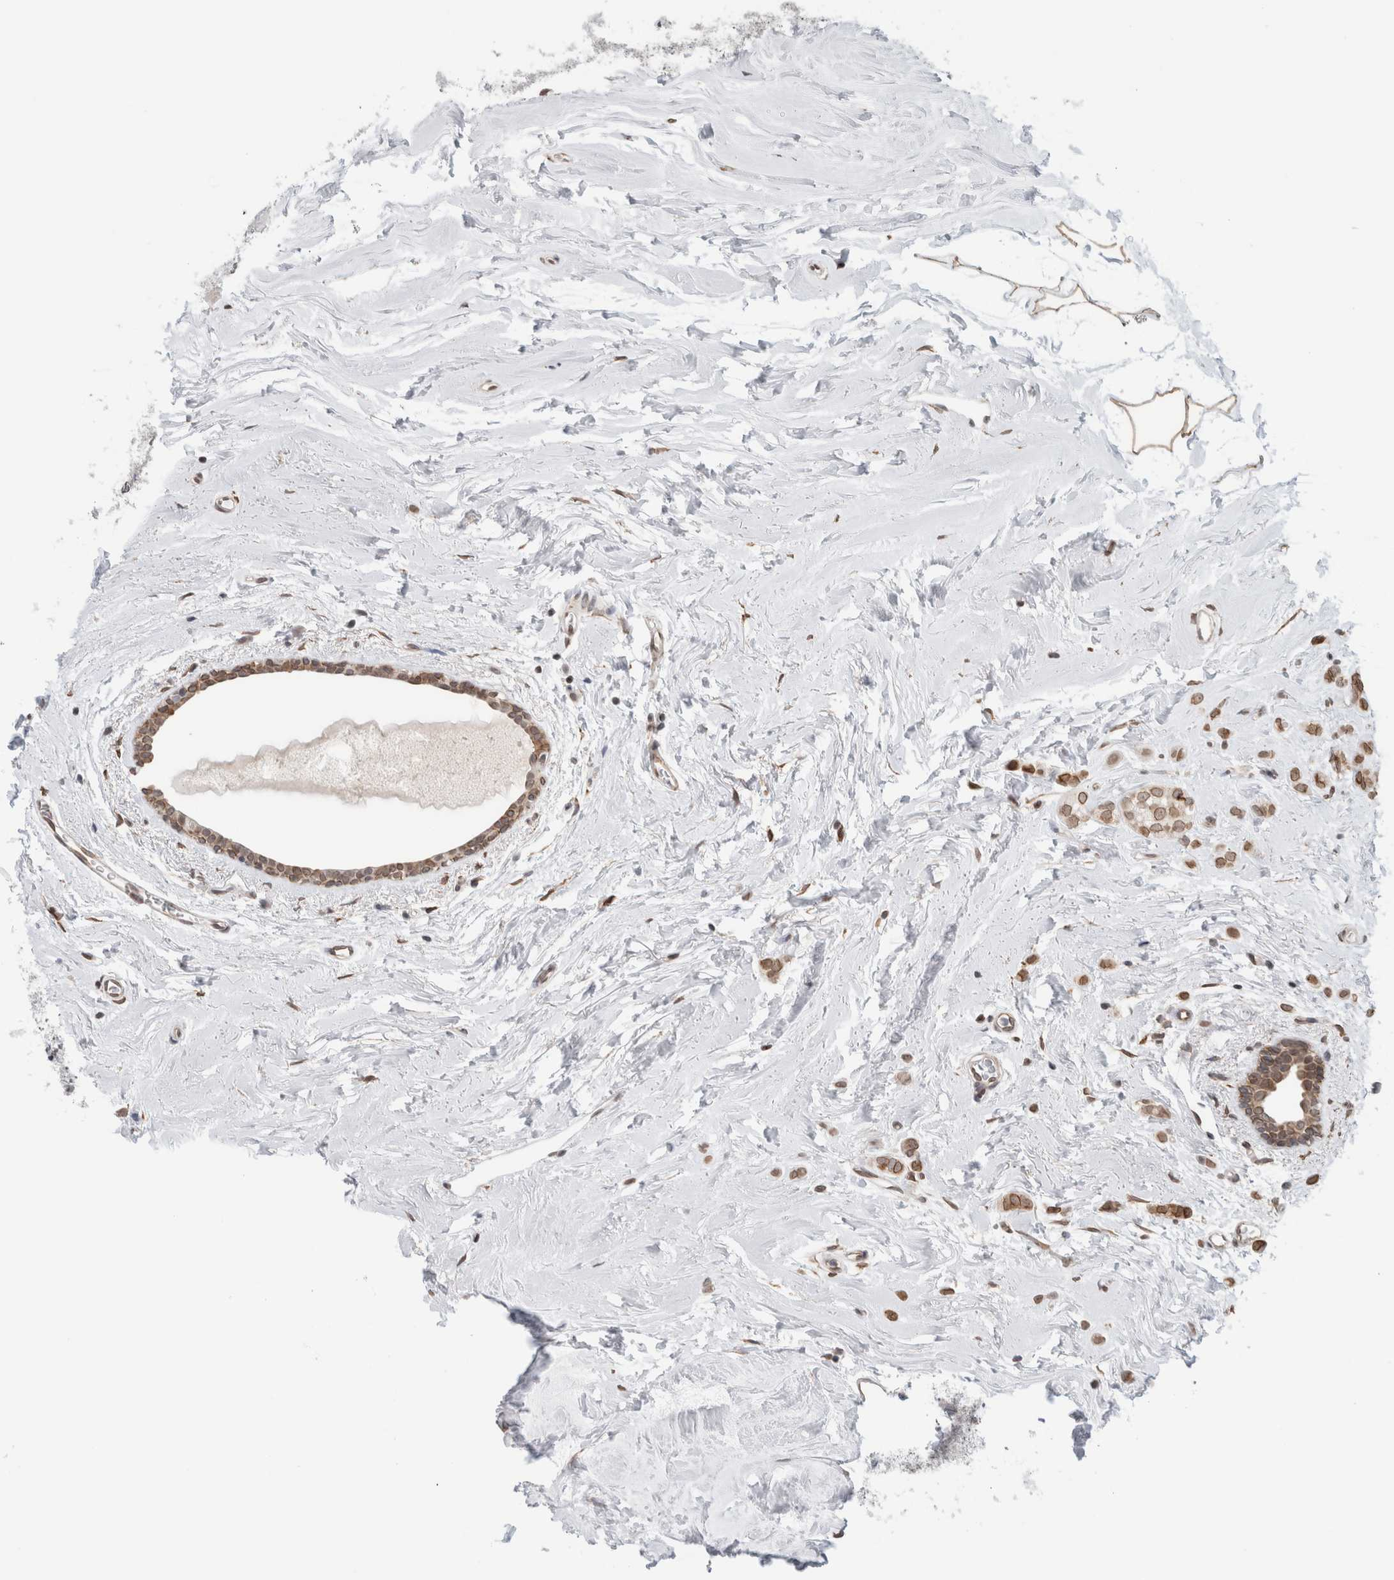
{"staining": {"intensity": "moderate", "quantity": ">75%", "location": "cytoplasmic/membranous,nuclear"}, "tissue": "breast cancer", "cell_type": "Tumor cells", "image_type": "cancer", "snomed": [{"axis": "morphology", "description": "Lobular carcinoma"}, {"axis": "topography", "description": "Breast"}], "caption": "Breast cancer tissue displays moderate cytoplasmic/membranous and nuclear expression in approximately >75% of tumor cells, visualized by immunohistochemistry.", "gene": "RBMX2", "patient": {"sex": "female", "age": 47}}